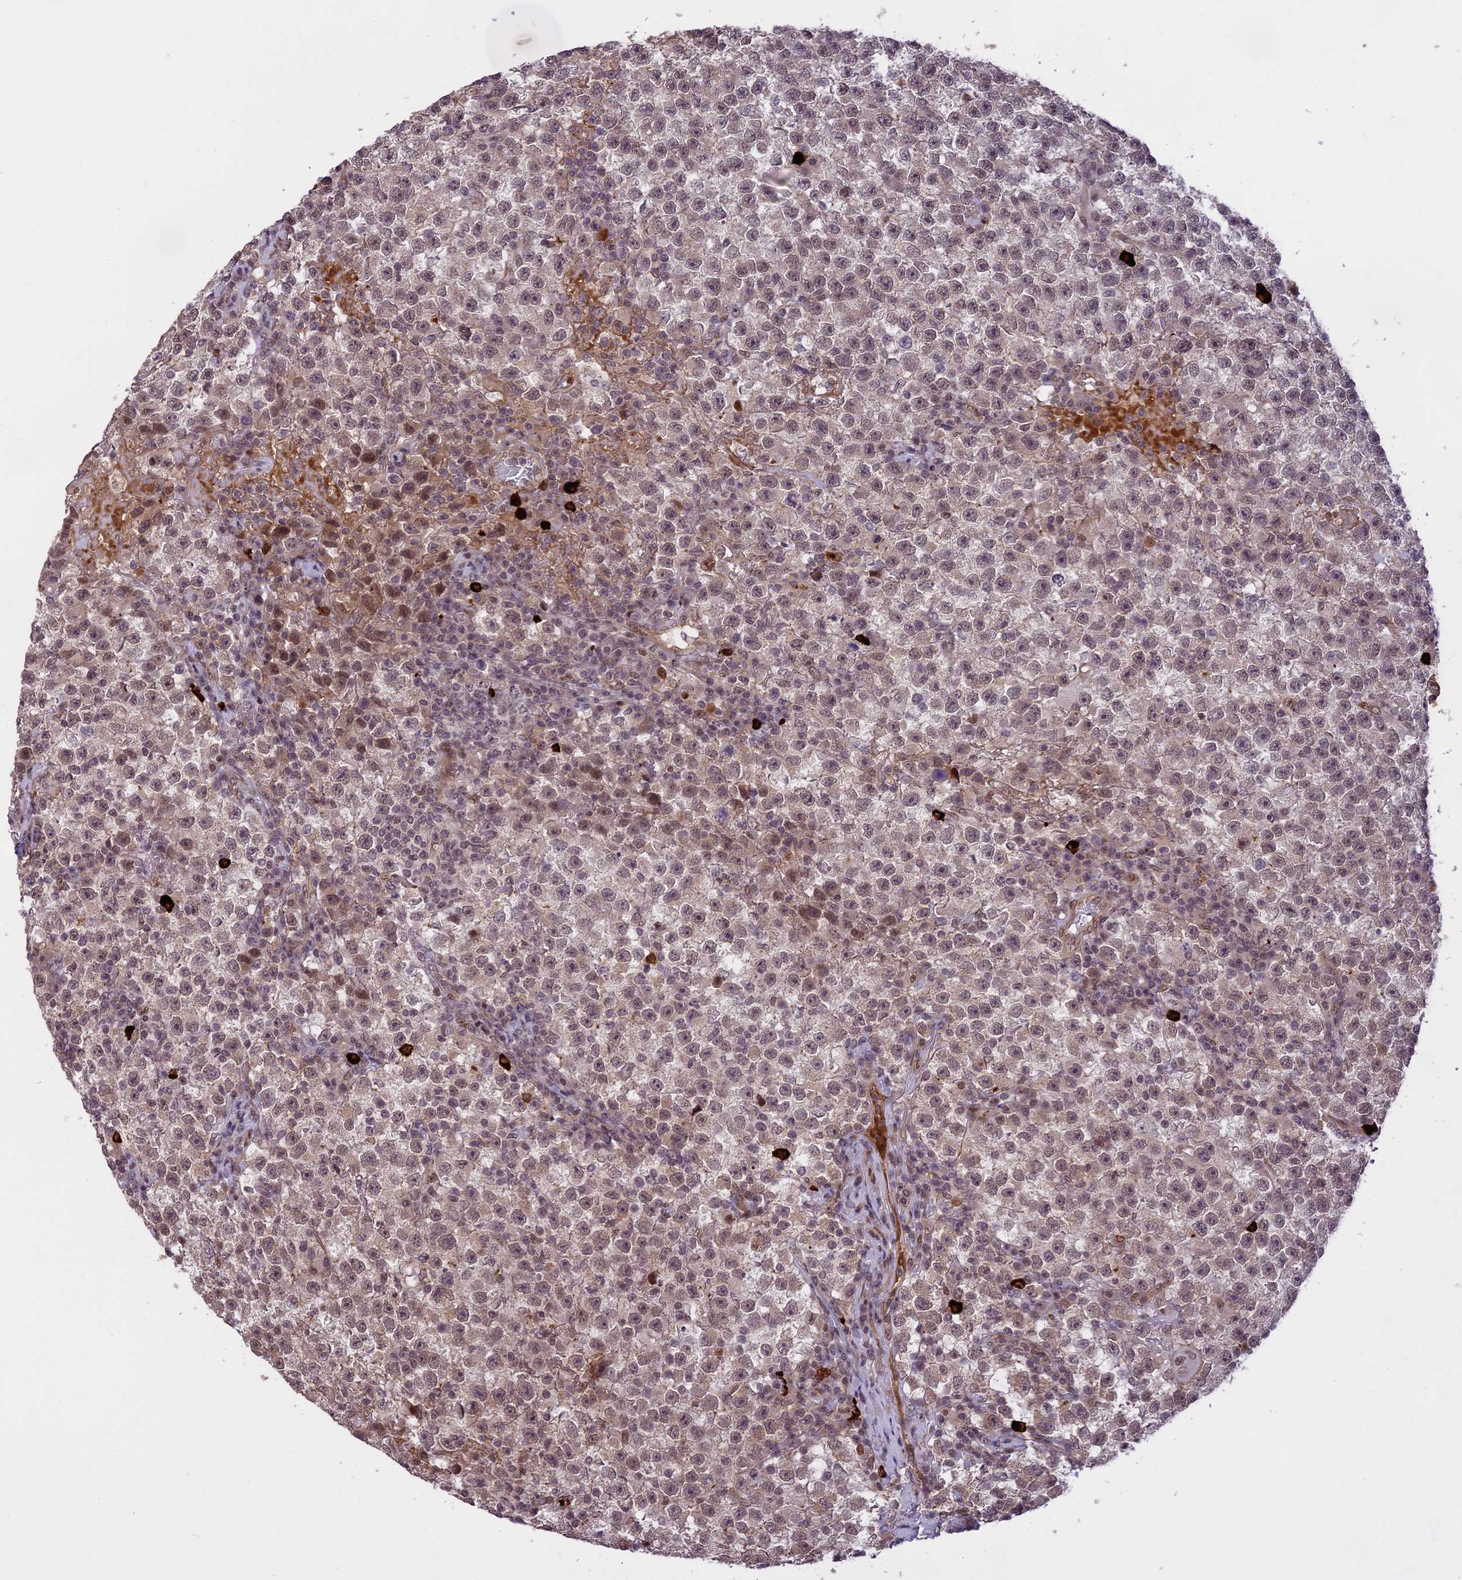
{"staining": {"intensity": "weak", "quantity": "<25%", "location": "nuclear"}, "tissue": "testis cancer", "cell_type": "Tumor cells", "image_type": "cancer", "snomed": [{"axis": "morphology", "description": "Seminoma, NOS"}, {"axis": "topography", "description": "Testis"}], "caption": "DAB immunohistochemical staining of human testis seminoma shows no significant expression in tumor cells.", "gene": "PRELID2", "patient": {"sex": "male", "age": 22}}